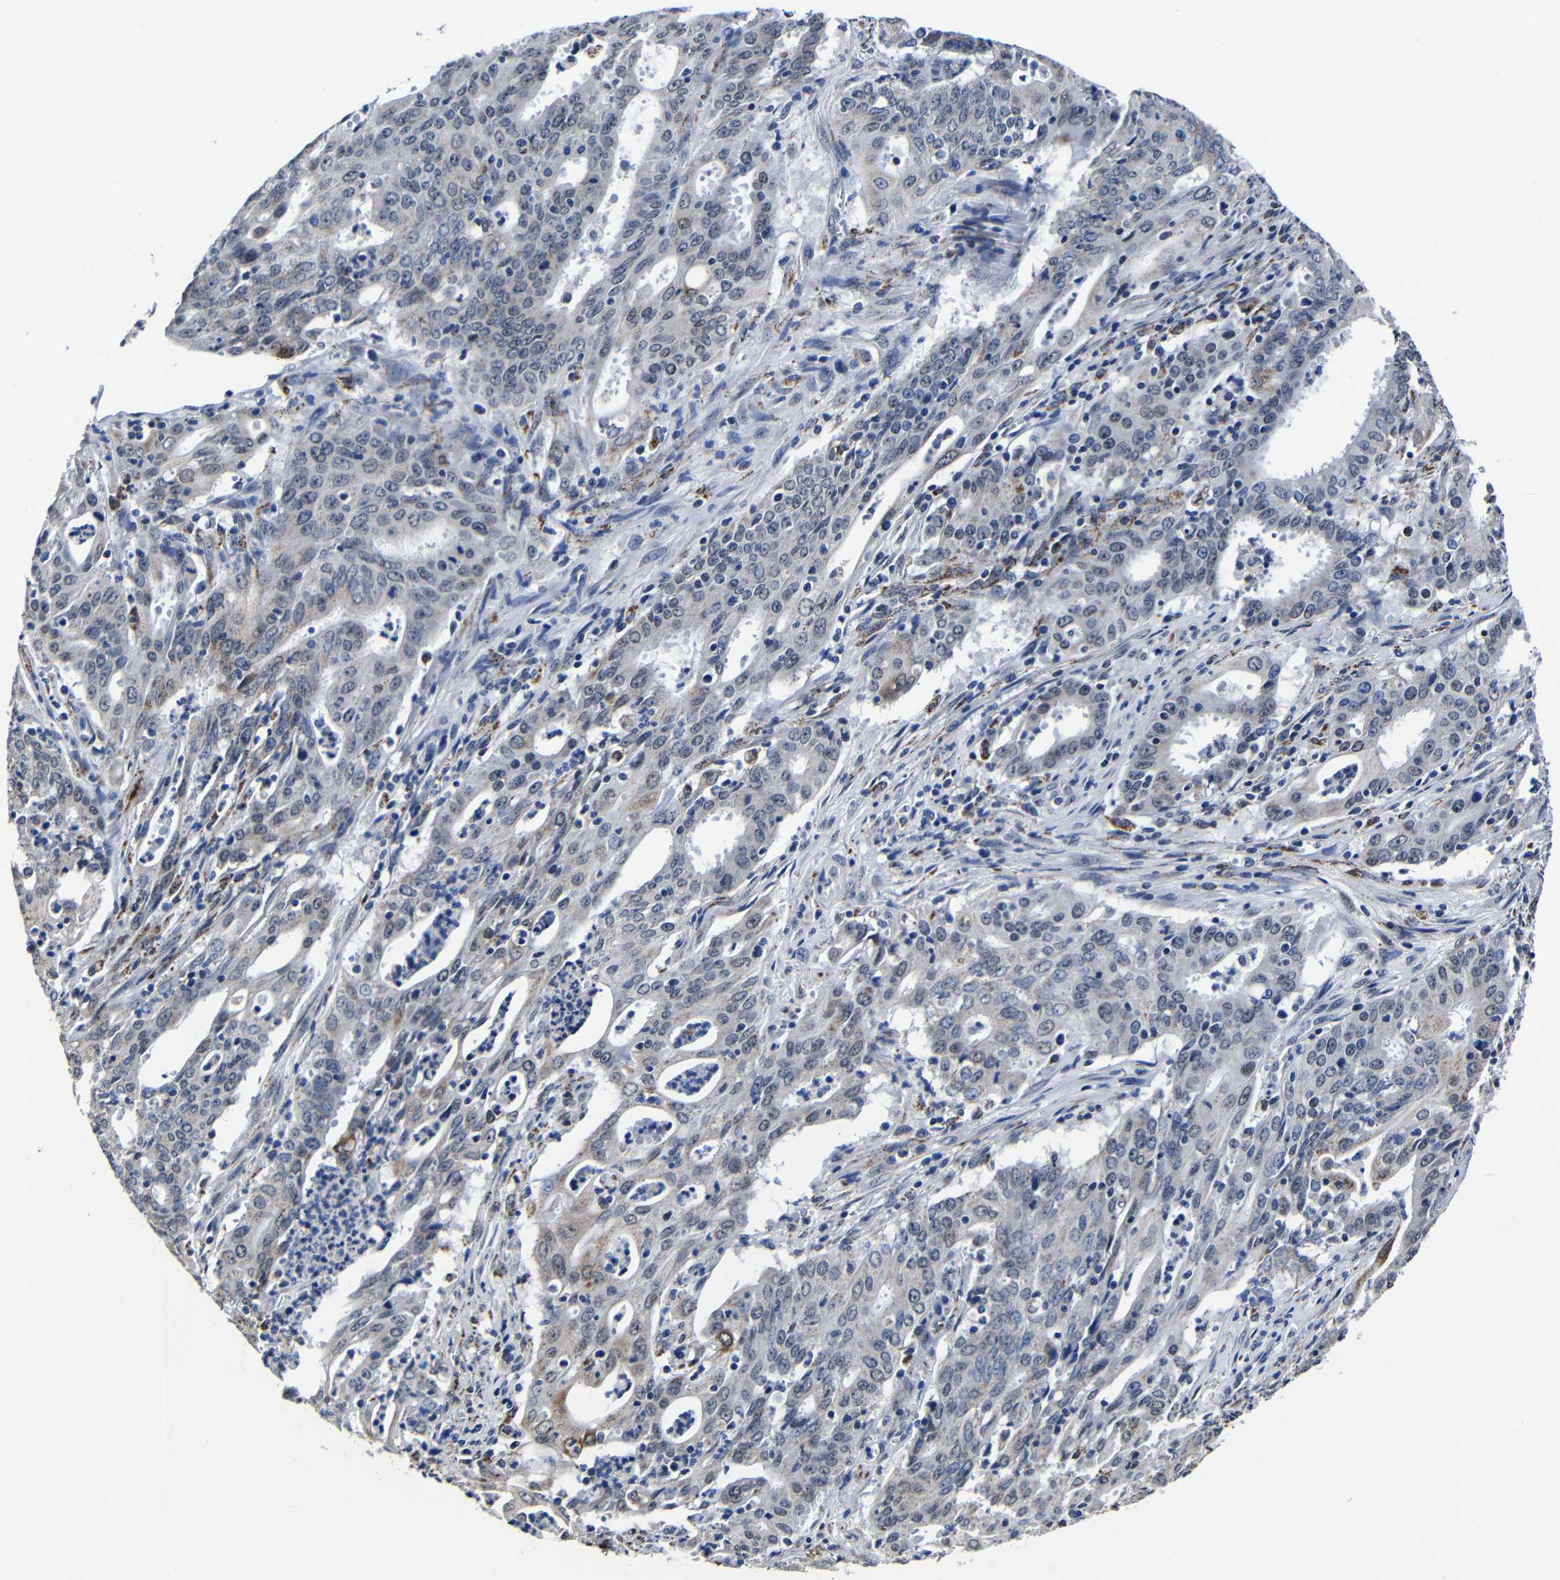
{"staining": {"intensity": "weak", "quantity": "<25%", "location": "cytoplasmic/membranous"}, "tissue": "cervical cancer", "cell_type": "Tumor cells", "image_type": "cancer", "snomed": [{"axis": "morphology", "description": "Adenocarcinoma, NOS"}, {"axis": "topography", "description": "Cervix"}], "caption": "Immunohistochemistry micrograph of human cervical cancer stained for a protein (brown), which exhibits no expression in tumor cells.", "gene": "DEPP1", "patient": {"sex": "female", "age": 44}}